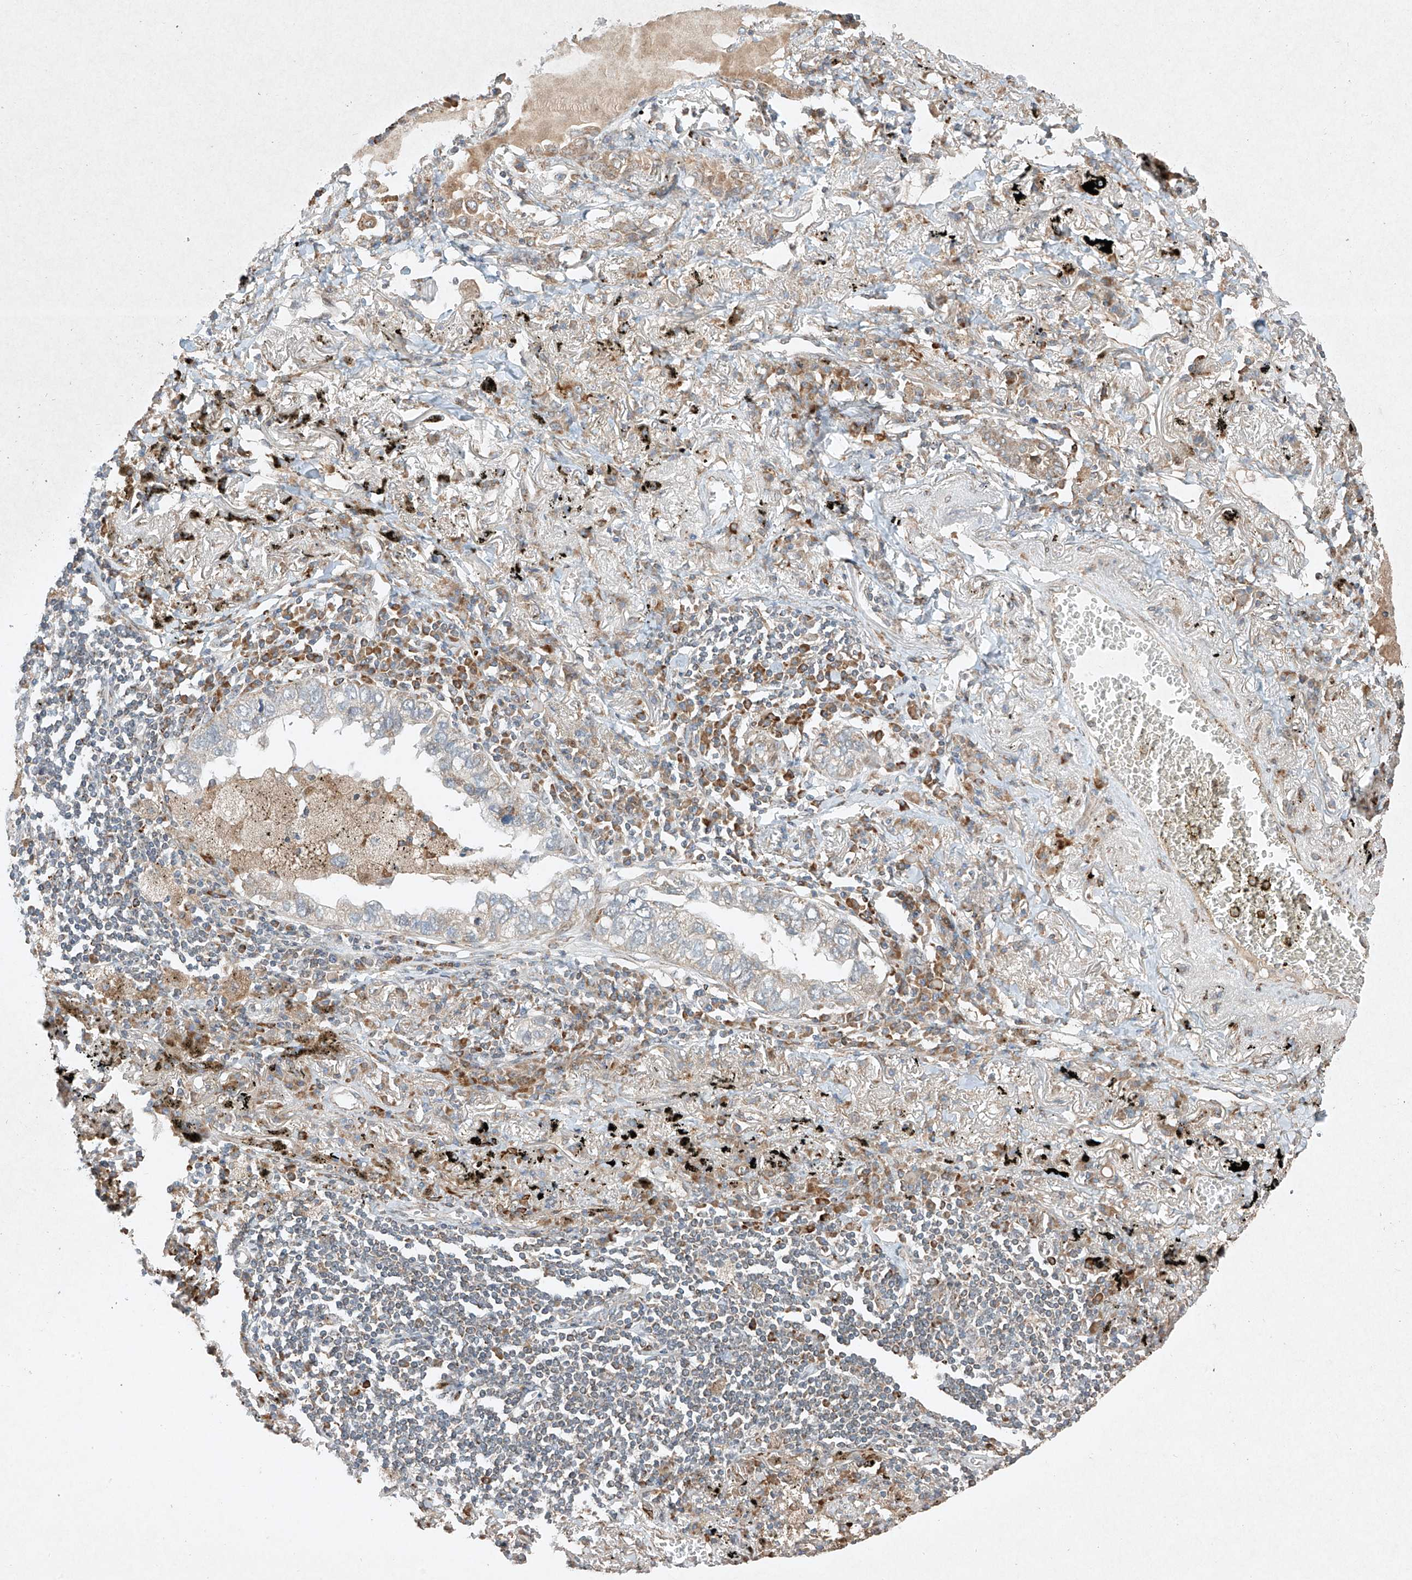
{"staining": {"intensity": "negative", "quantity": "none", "location": "none"}, "tissue": "lung cancer", "cell_type": "Tumor cells", "image_type": "cancer", "snomed": [{"axis": "morphology", "description": "Adenocarcinoma, NOS"}, {"axis": "topography", "description": "Lung"}], "caption": "IHC of human lung cancer (adenocarcinoma) reveals no expression in tumor cells.", "gene": "SEMA3B", "patient": {"sex": "male", "age": 65}}